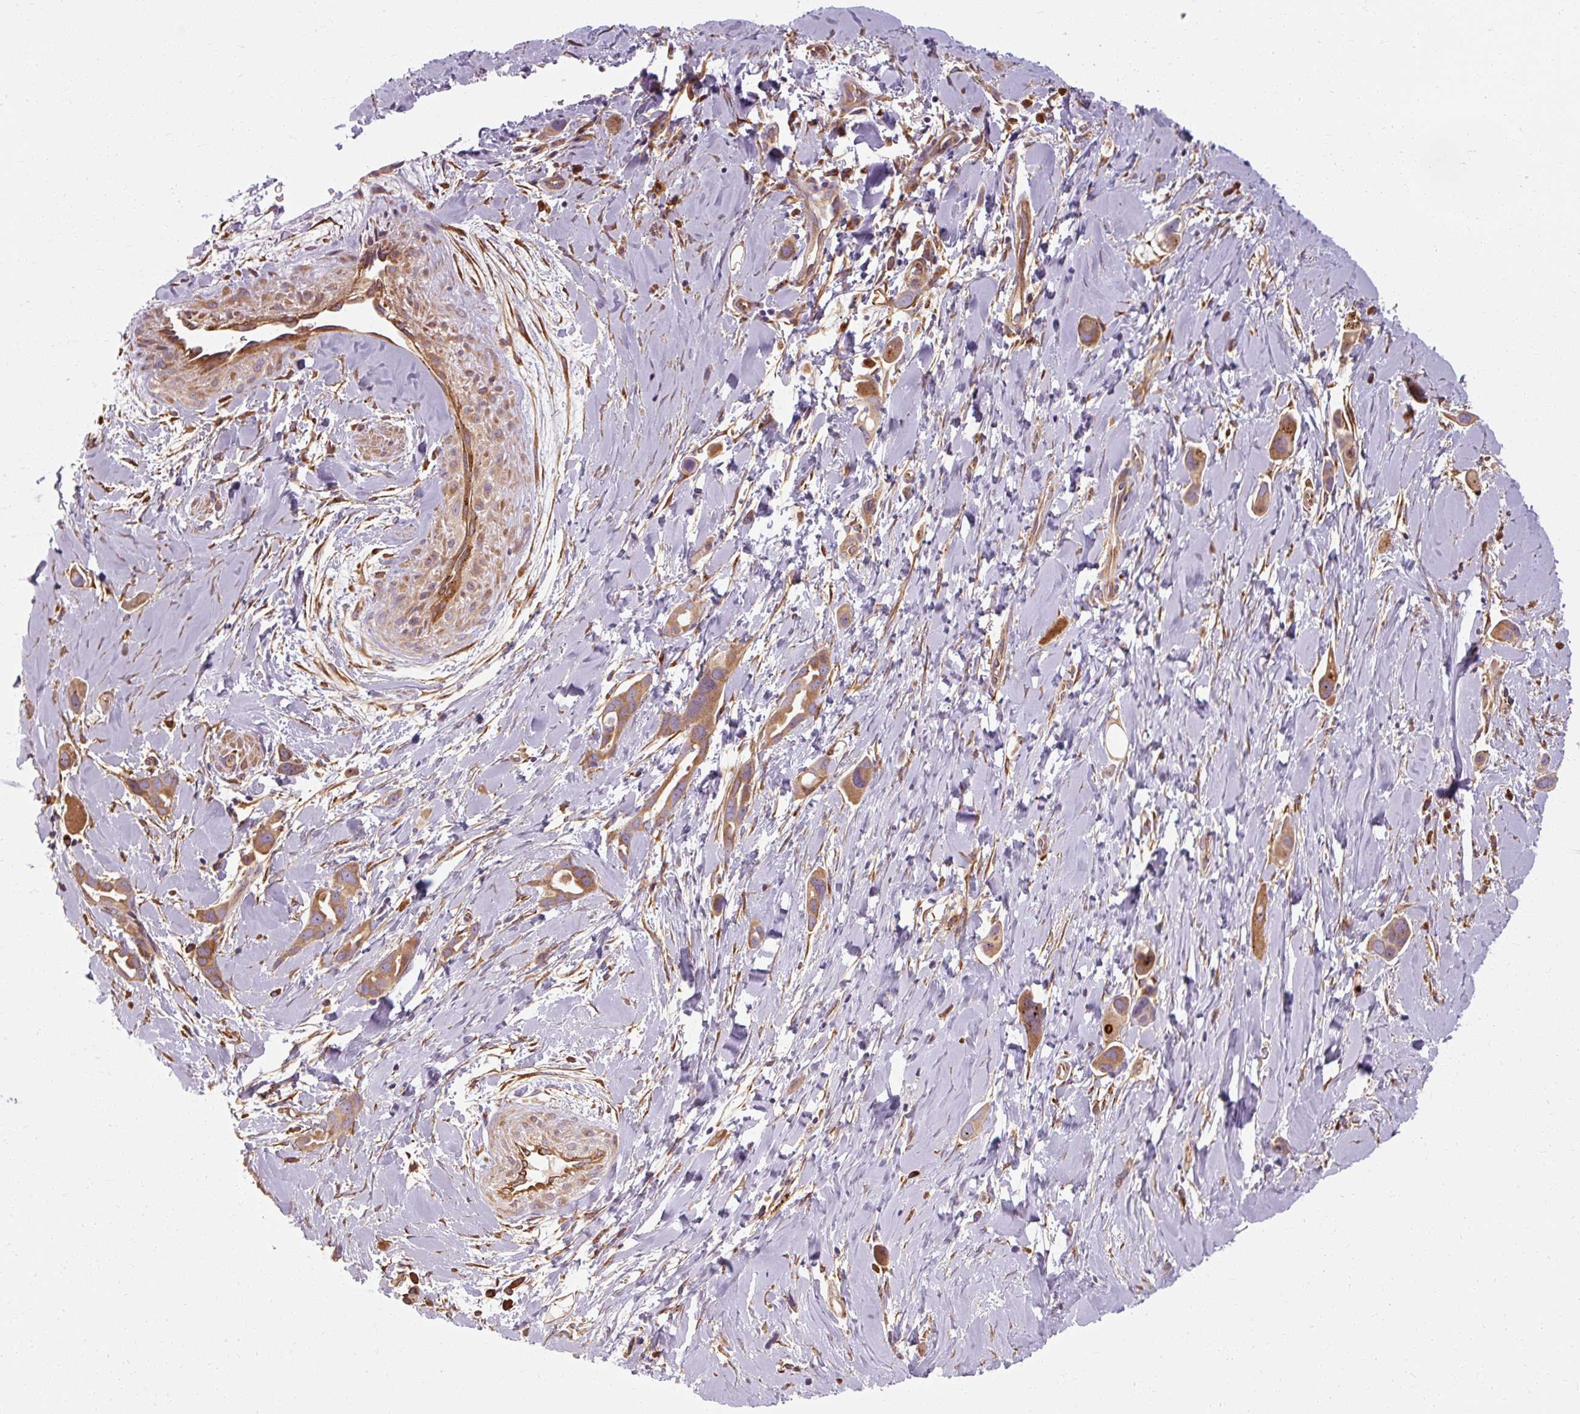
{"staining": {"intensity": "moderate", "quantity": ">75%", "location": "cytoplasmic/membranous"}, "tissue": "lung cancer", "cell_type": "Tumor cells", "image_type": "cancer", "snomed": [{"axis": "morphology", "description": "Adenocarcinoma, NOS"}, {"axis": "topography", "description": "Lung"}], "caption": "Protein positivity by immunohistochemistry (IHC) demonstrates moderate cytoplasmic/membranous staining in approximately >75% of tumor cells in lung cancer (adenocarcinoma). (IHC, brightfield microscopy, high magnification).", "gene": "TBC1D4", "patient": {"sex": "male", "age": 76}}